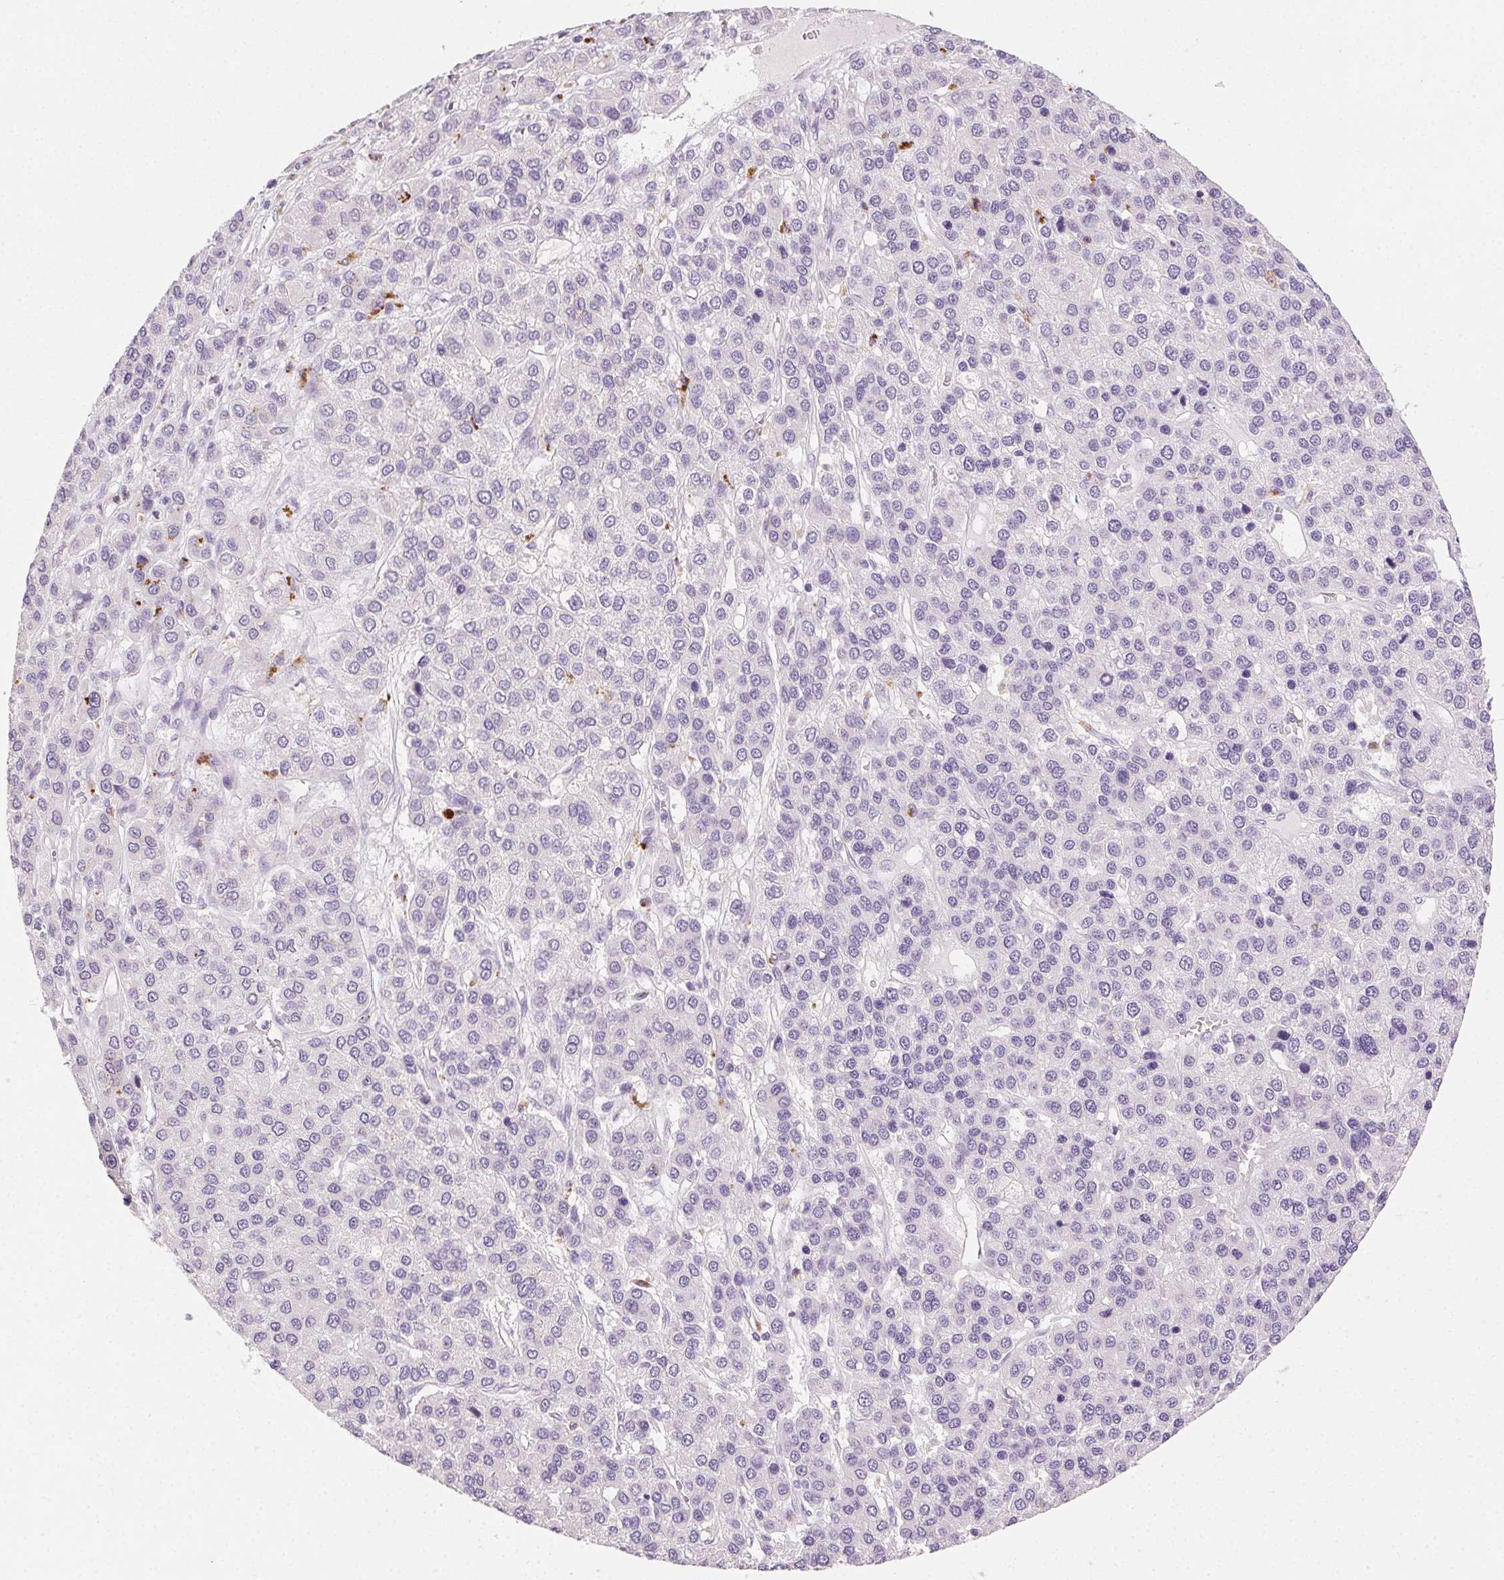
{"staining": {"intensity": "negative", "quantity": "none", "location": "none"}, "tissue": "liver cancer", "cell_type": "Tumor cells", "image_type": "cancer", "snomed": [{"axis": "morphology", "description": "Carcinoma, Hepatocellular, NOS"}, {"axis": "topography", "description": "Liver"}], "caption": "Immunohistochemistry histopathology image of neoplastic tissue: human liver cancer stained with DAB (3,3'-diaminobenzidine) shows no significant protein positivity in tumor cells.", "gene": "AKAP5", "patient": {"sex": "female", "age": 41}}